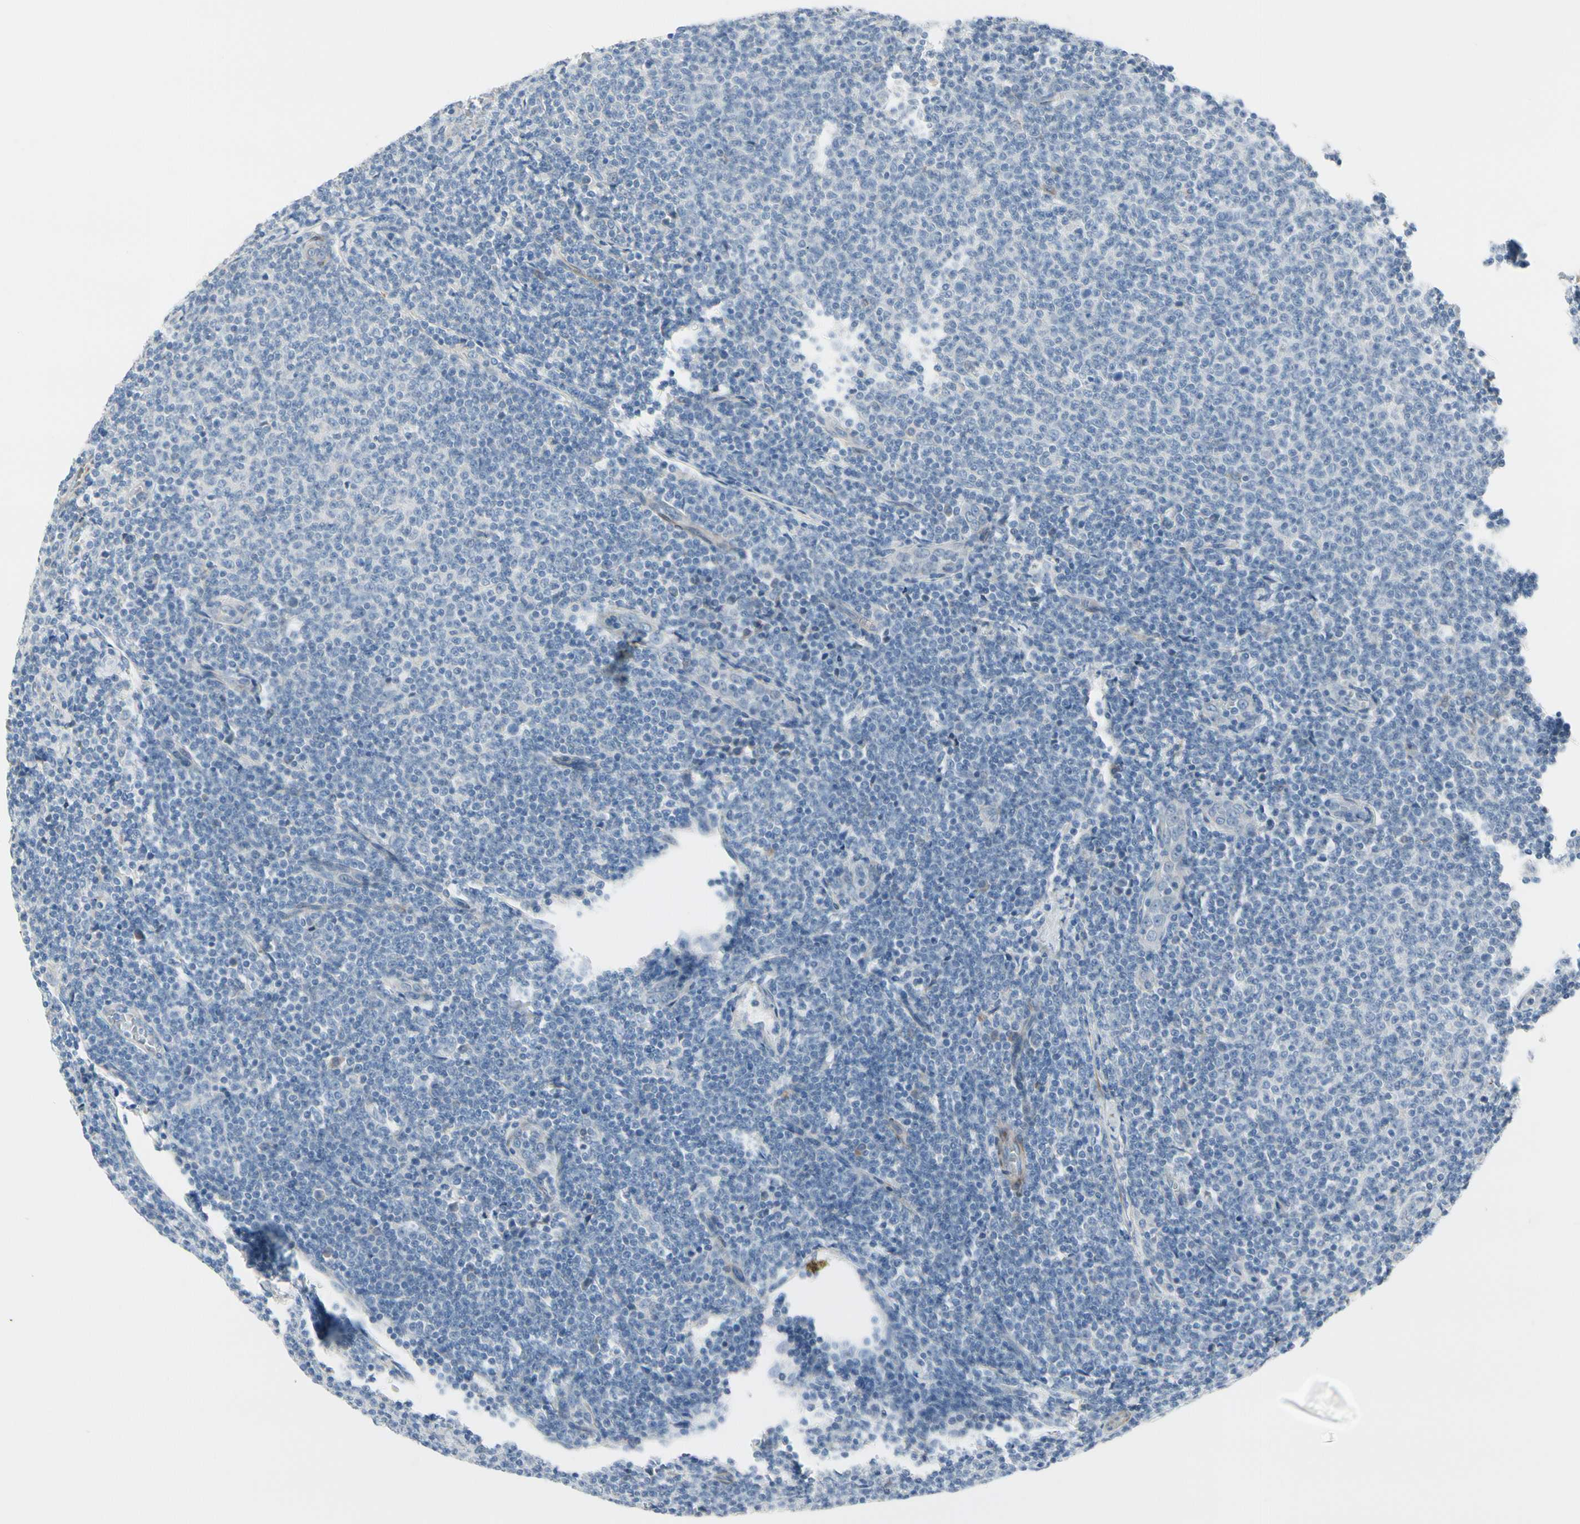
{"staining": {"intensity": "negative", "quantity": "none", "location": "none"}, "tissue": "lymphoma", "cell_type": "Tumor cells", "image_type": "cancer", "snomed": [{"axis": "morphology", "description": "Malignant lymphoma, non-Hodgkin's type, Low grade"}, {"axis": "topography", "description": "Lymph node"}], "caption": "Tumor cells show no significant expression in malignant lymphoma, non-Hodgkin's type (low-grade).", "gene": "MAP2", "patient": {"sex": "male", "age": 66}}